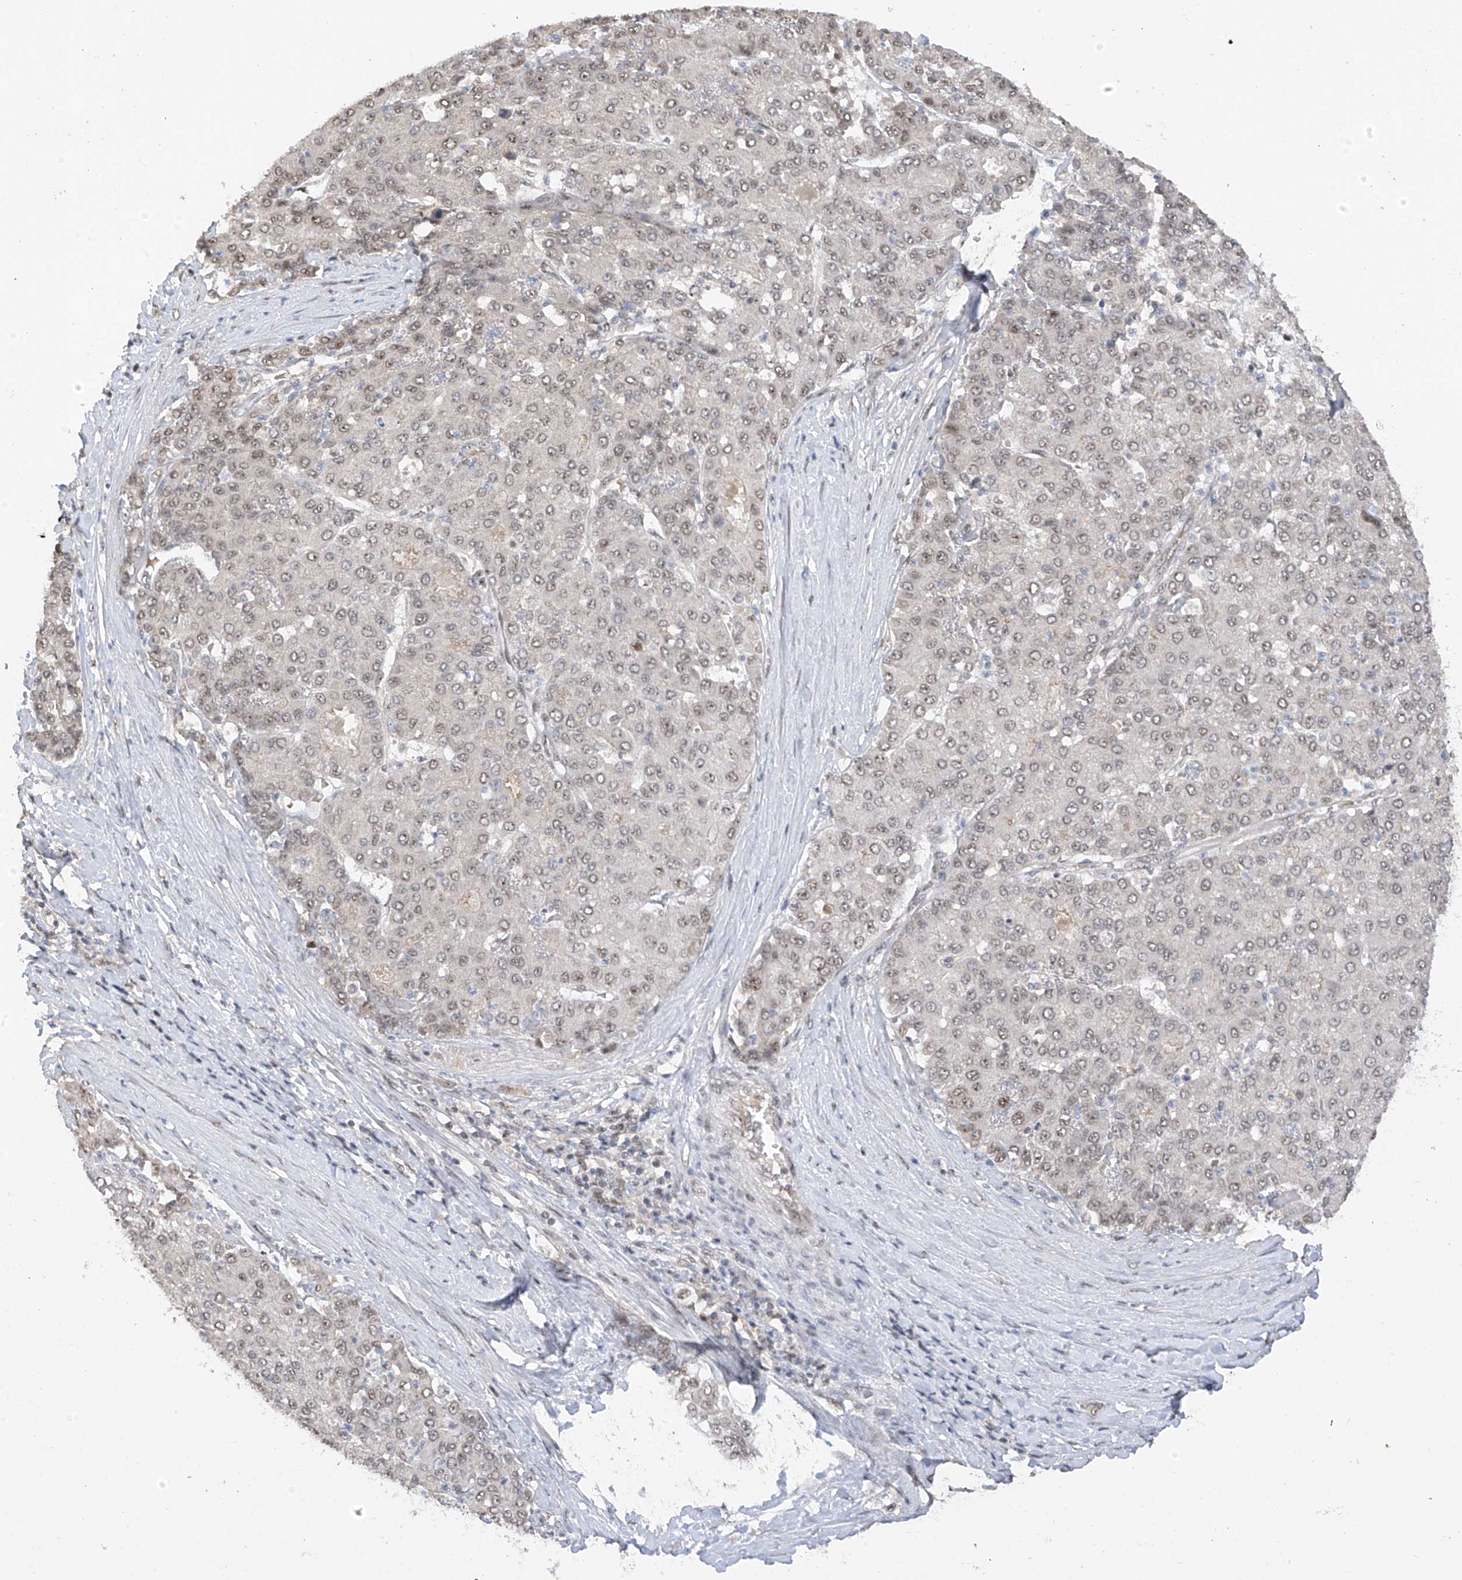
{"staining": {"intensity": "weak", "quantity": "25%-75%", "location": "nuclear"}, "tissue": "liver cancer", "cell_type": "Tumor cells", "image_type": "cancer", "snomed": [{"axis": "morphology", "description": "Carcinoma, Hepatocellular, NOS"}, {"axis": "topography", "description": "Liver"}], "caption": "Human hepatocellular carcinoma (liver) stained with a protein marker demonstrates weak staining in tumor cells.", "gene": "C1orf131", "patient": {"sex": "male", "age": 65}}